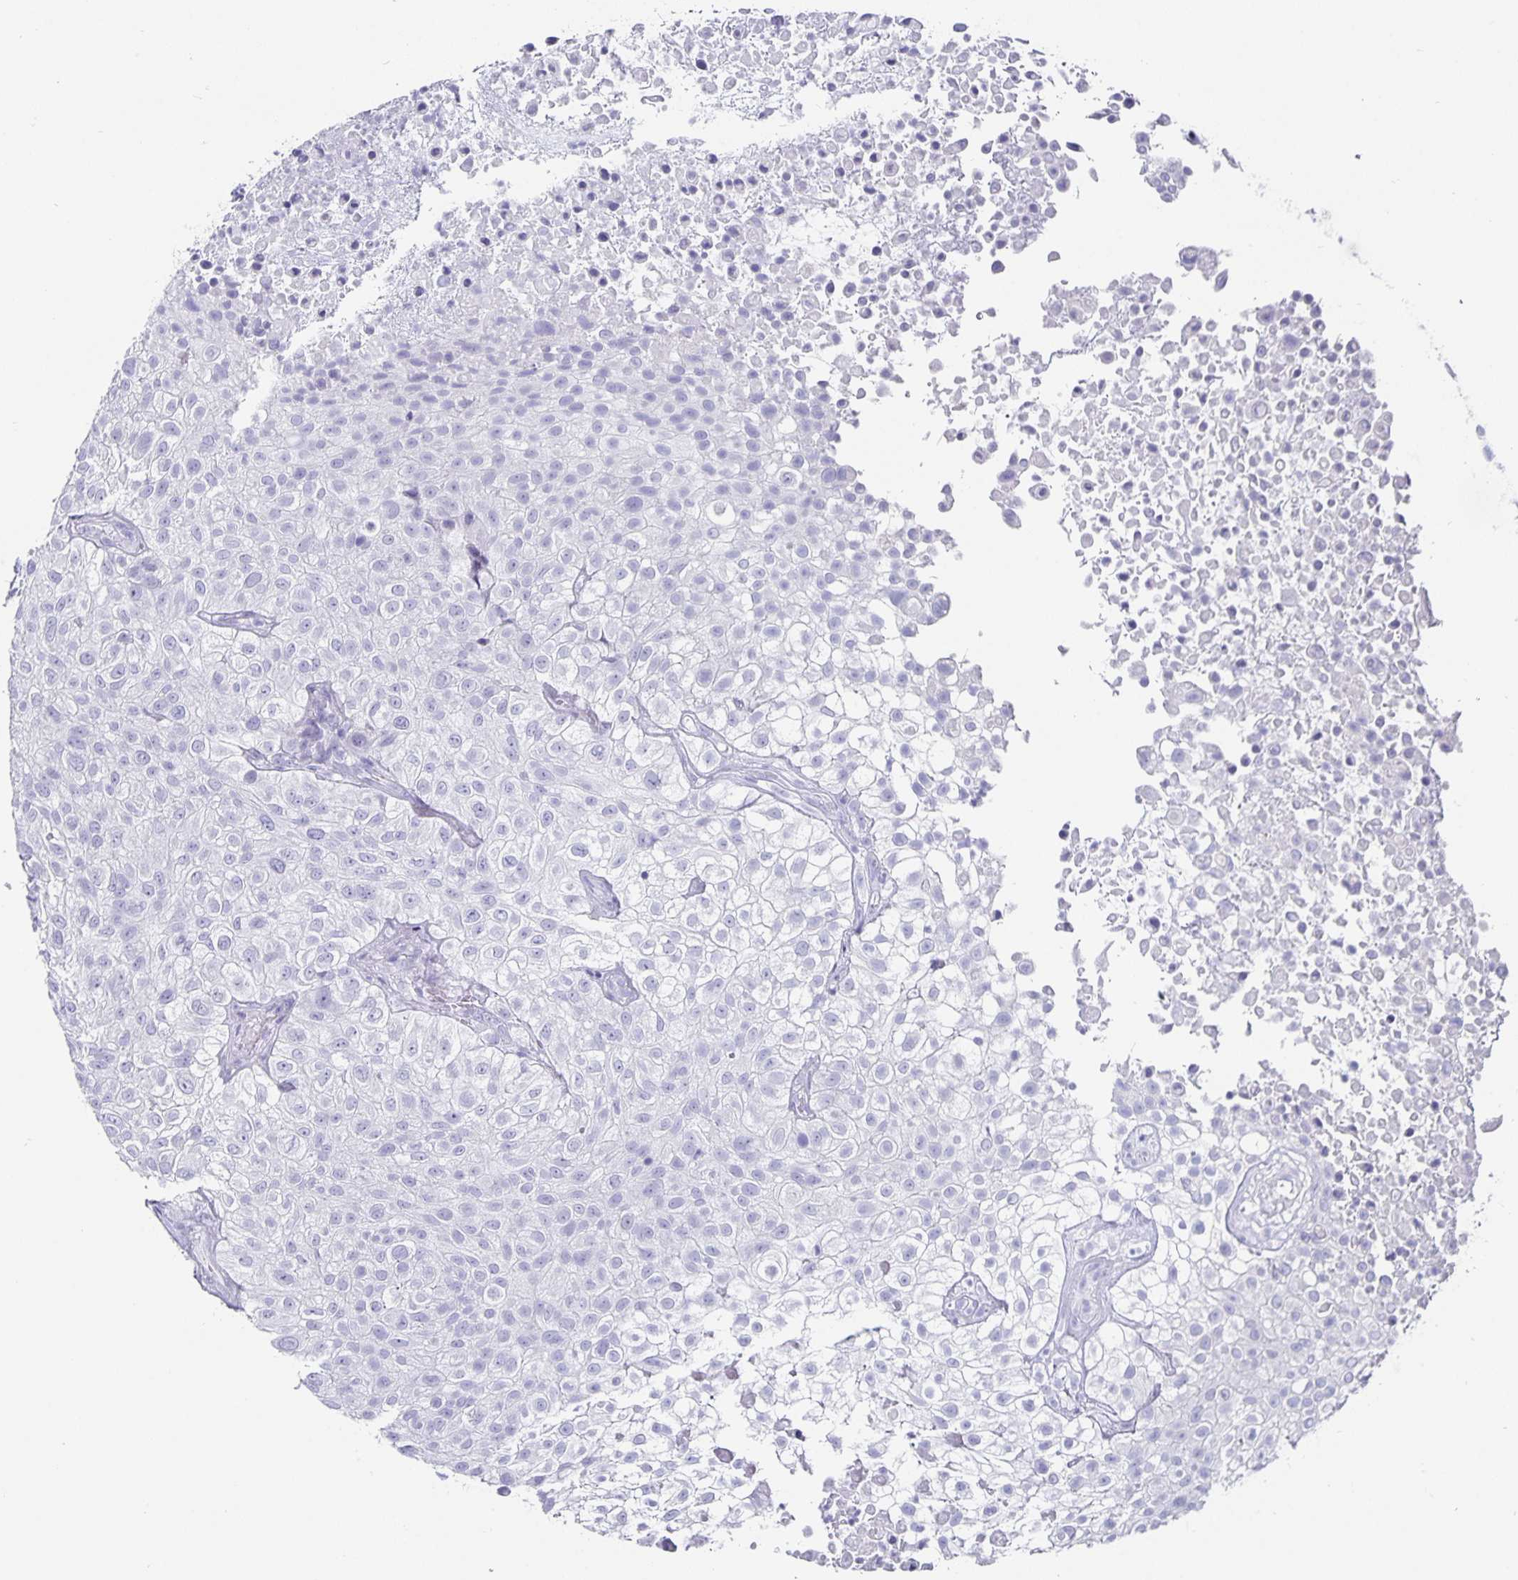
{"staining": {"intensity": "negative", "quantity": "none", "location": "none"}, "tissue": "urothelial cancer", "cell_type": "Tumor cells", "image_type": "cancer", "snomed": [{"axis": "morphology", "description": "Urothelial carcinoma, High grade"}, {"axis": "topography", "description": "Urinary bladder"}], "caption": "Urothelial carcinoma (high-grade) stained for a protein using immunohistochemistry (IHC) exhibits no expression tumor cells.", "gene": "CHGA", "patient": {"sex": "male", "age": 56}}